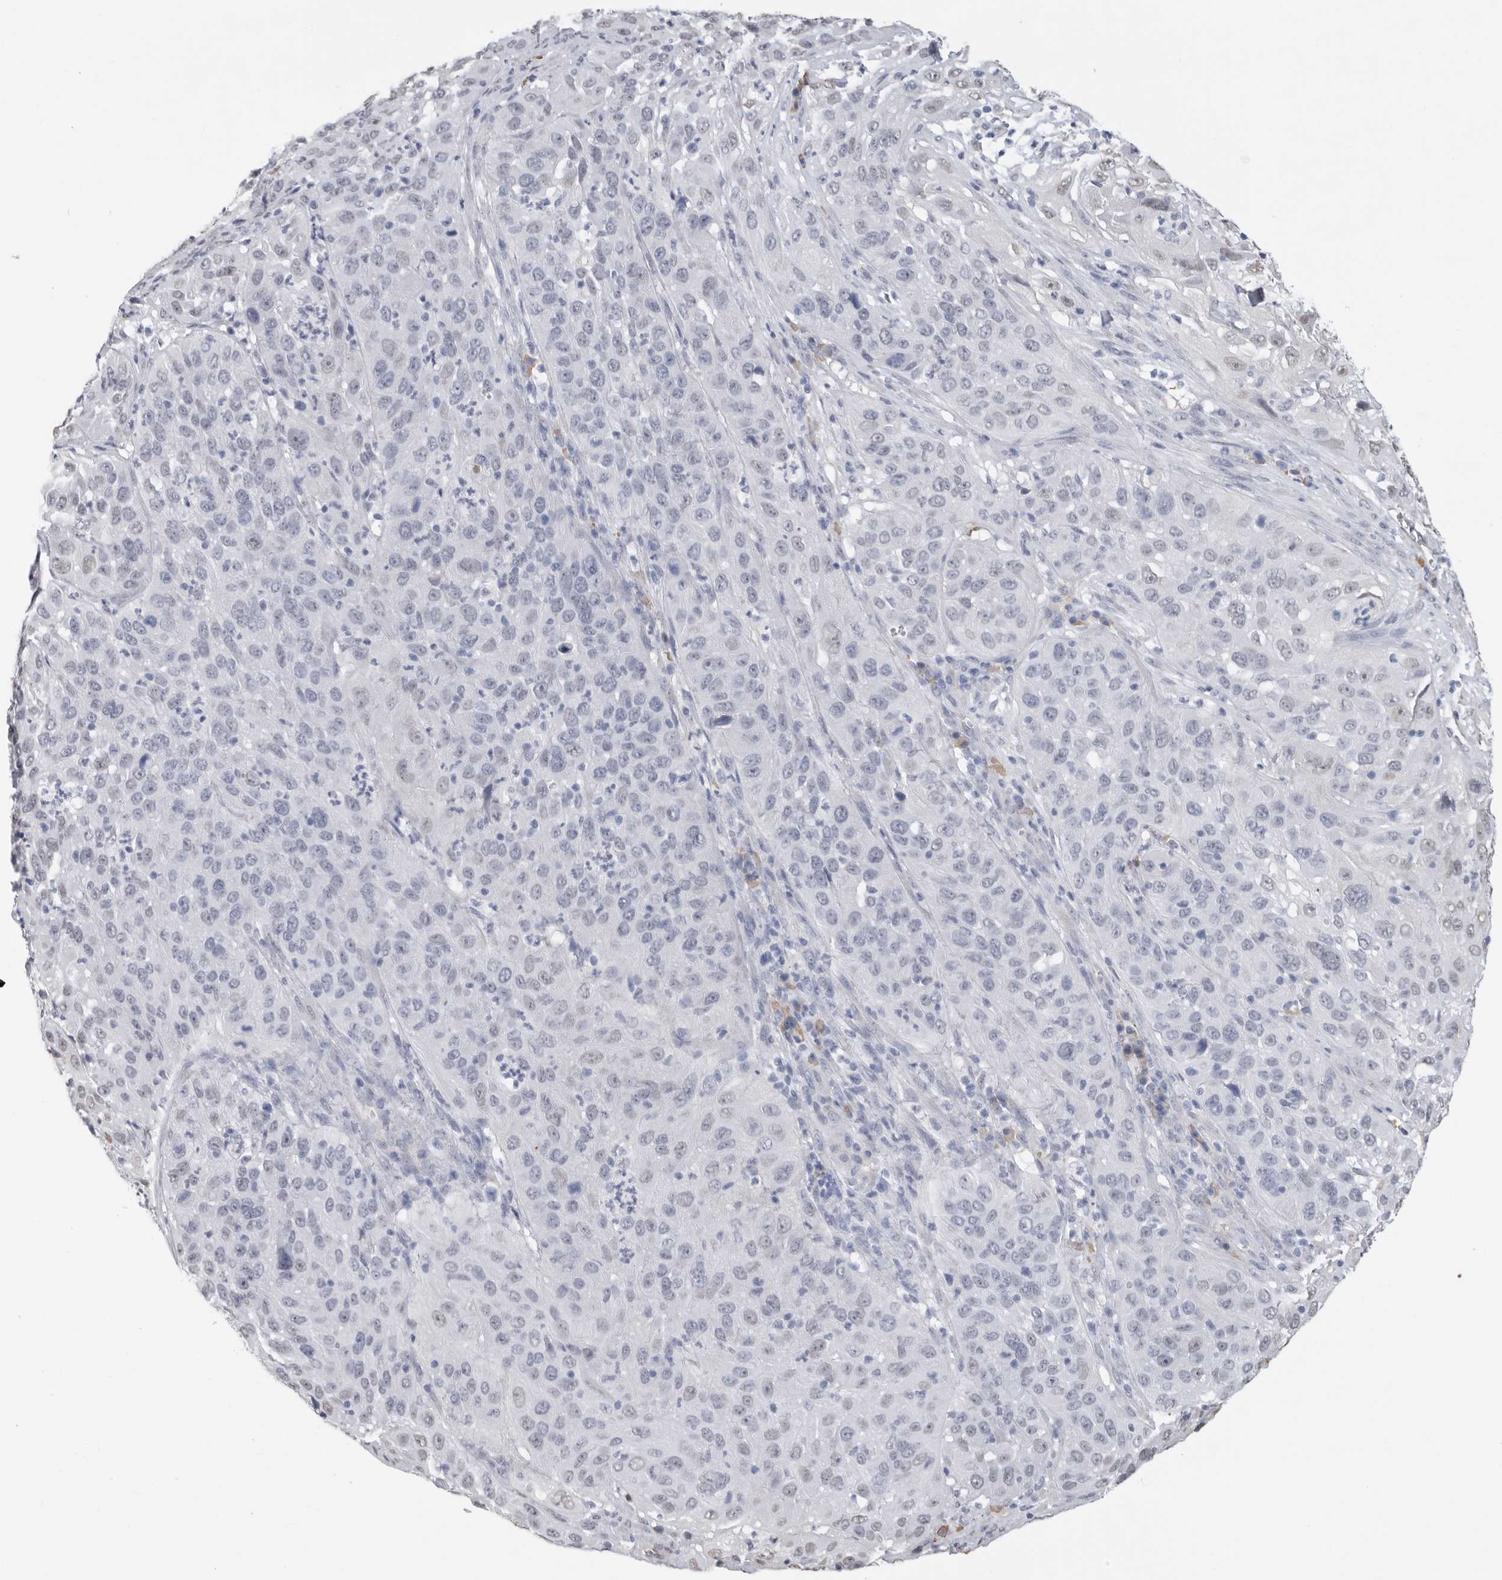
{"staining": {"intensity": "weak", "quantity": "<25%", "location": "nuclear"}, "tissue": "cervical cancer", "cell_type": "Tumor cells", "image_type": "cancer", "snomed": [{"axis": "morphology", "description": "Squamous cell carcinoma, NOS"}, {"axis": "topography", "description": "Cervix"}], "caption": "Tumor cells are negative for protein expression in human cervical squamous cell carcinoma.", "gene": "ARHGEF10", "patient": {"sex": "female", "age": 32}}